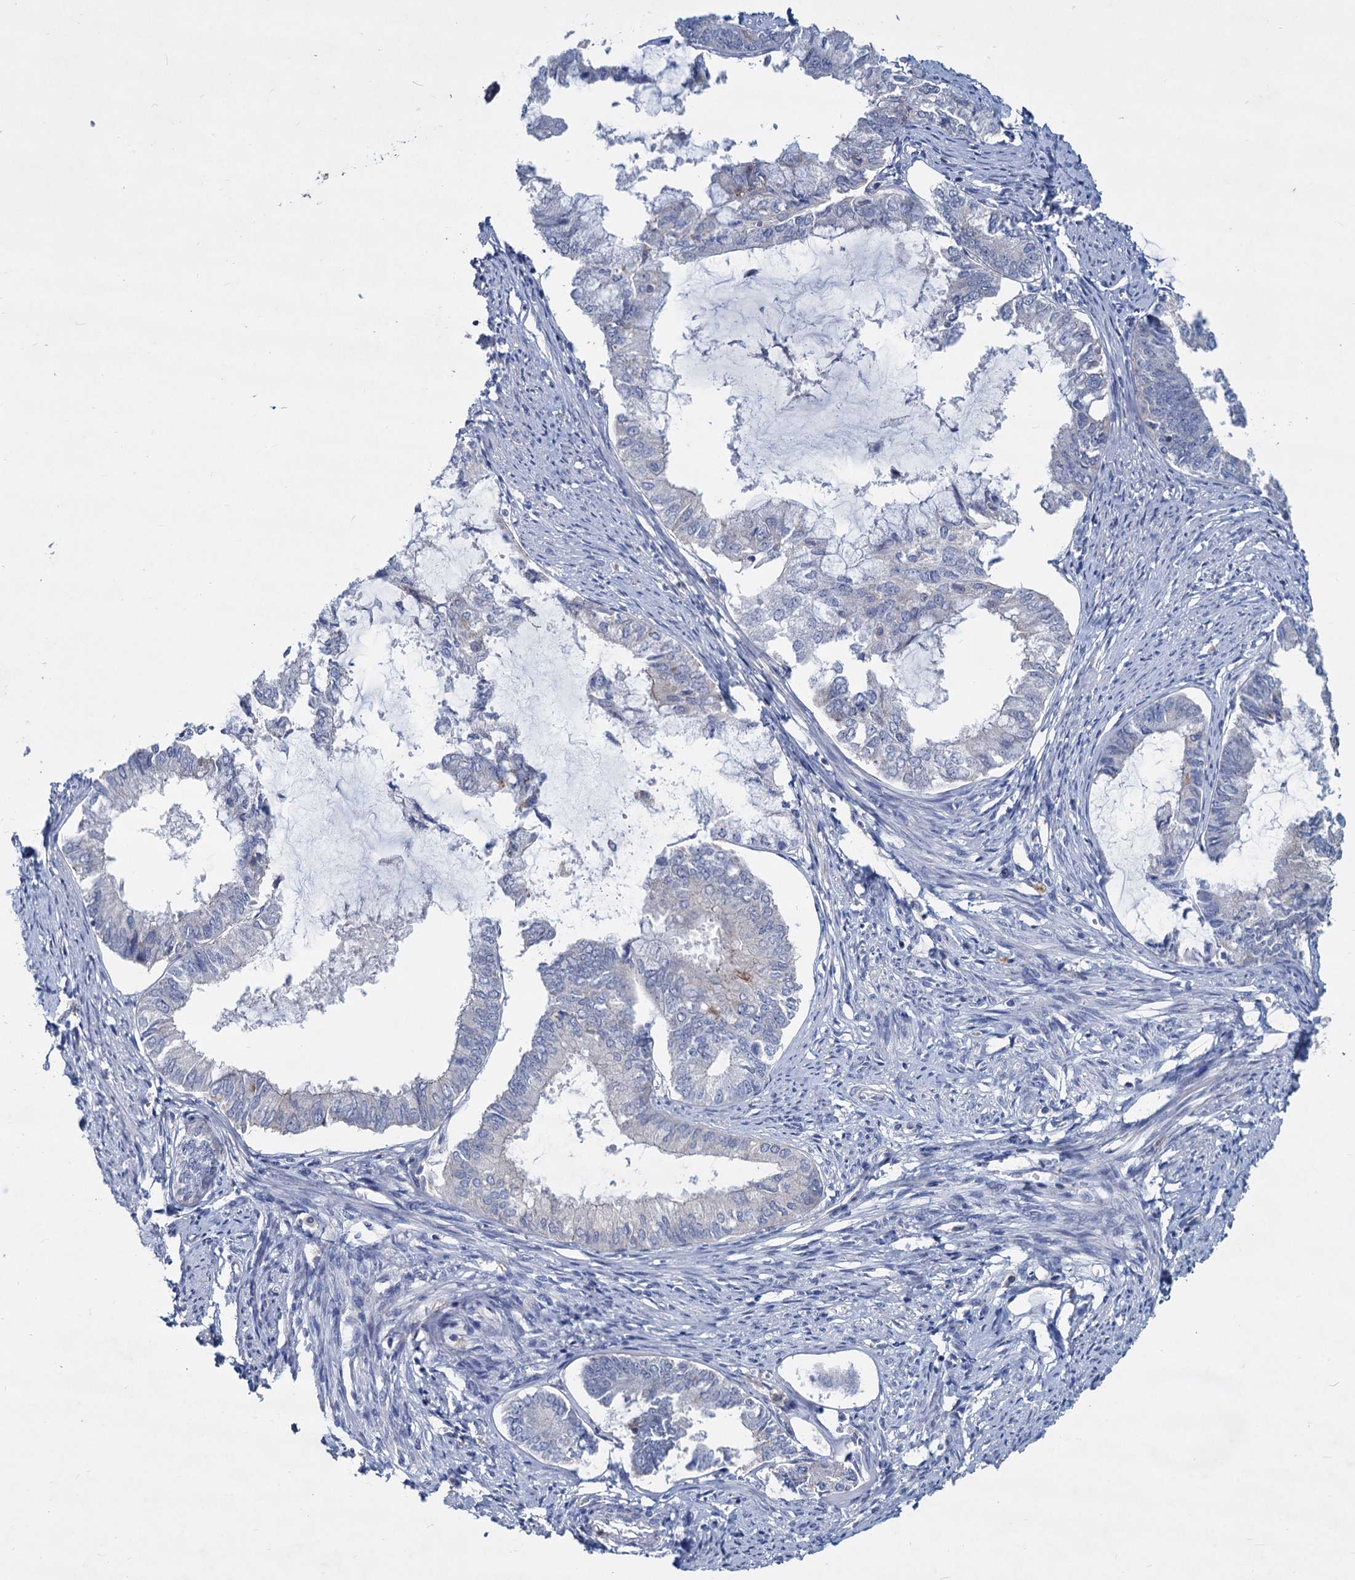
{"staining": {"intensity": "negative", "quantity": "none", "location": "none"}, "tissue": "endometrial cancer", "cell_type": "Tumor cells", "image_type": "cancer", "snomed": [{"axis": "morphology", "description": "Adenocarcinoma, NOS"}, {"axis": "topography", "description": "Endometrium"}], "caption": "Immunohistochemistry (IHC) of endometrial adenocarcinoma reveals no positivity in tumor cells.", "gene": "LRCH4", "patient": {"sex": "female", "age": 86}}